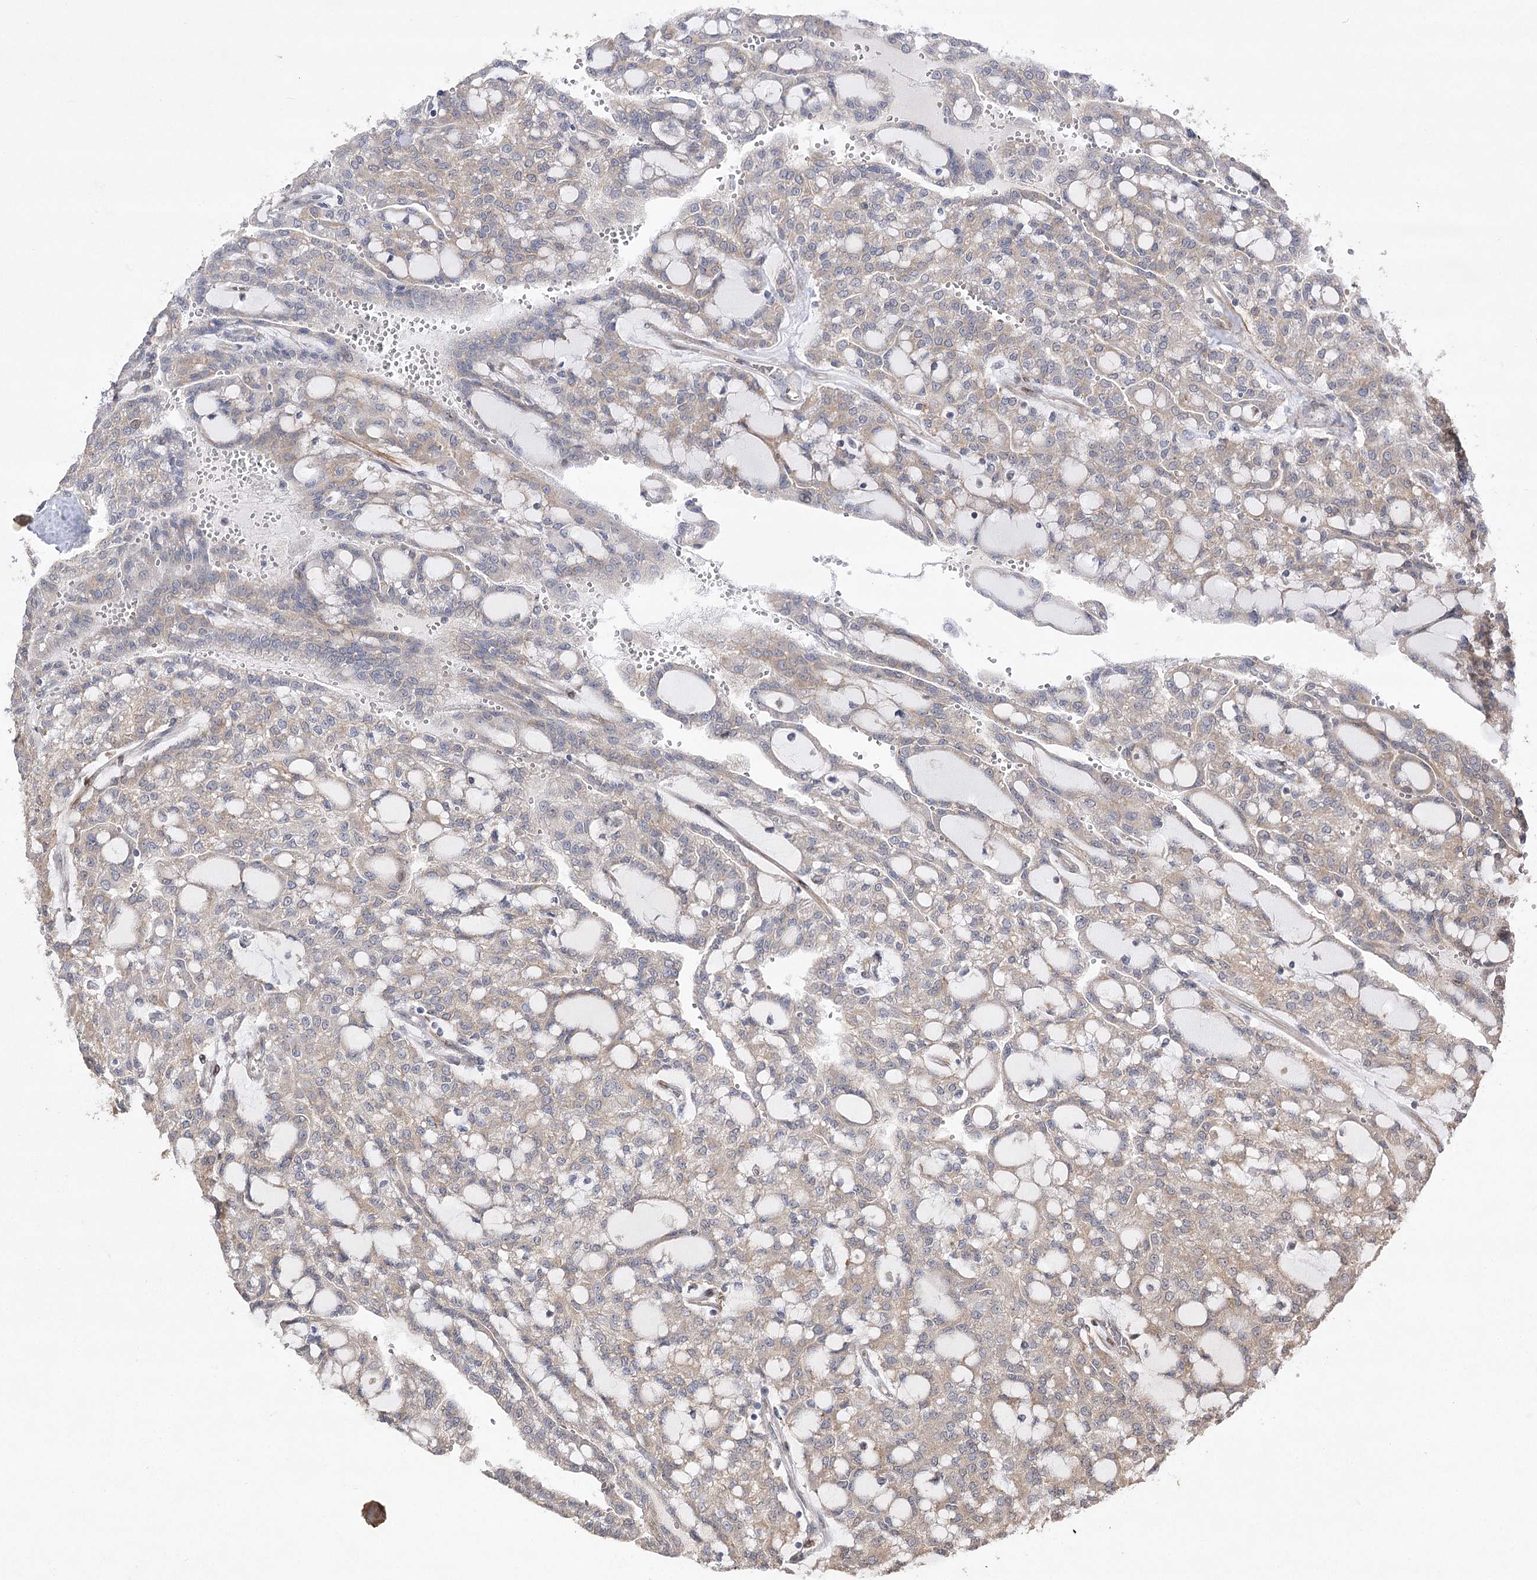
{"staining": {"intensity": "weak", "quantity": "25%-75%", "location": "cytoplasmic/membranous"}, "tissue": "renal cancer", "cell_type": "Tumor cells", "image_type": "cancer", "snomed": [{"axis": "morphology", "description": "Adenocarcinoma, NOS"}, {"axis": "topography", "description": "Kidney"}], "caption": "A histopathology image of human renal cancer (adenocarcinoma) stained for a protein shows weak cytoplasmic/membranous brown staining in tumor cells.", "gene": "OBSL1", "patient": {"sex": "male", "age": 63}}